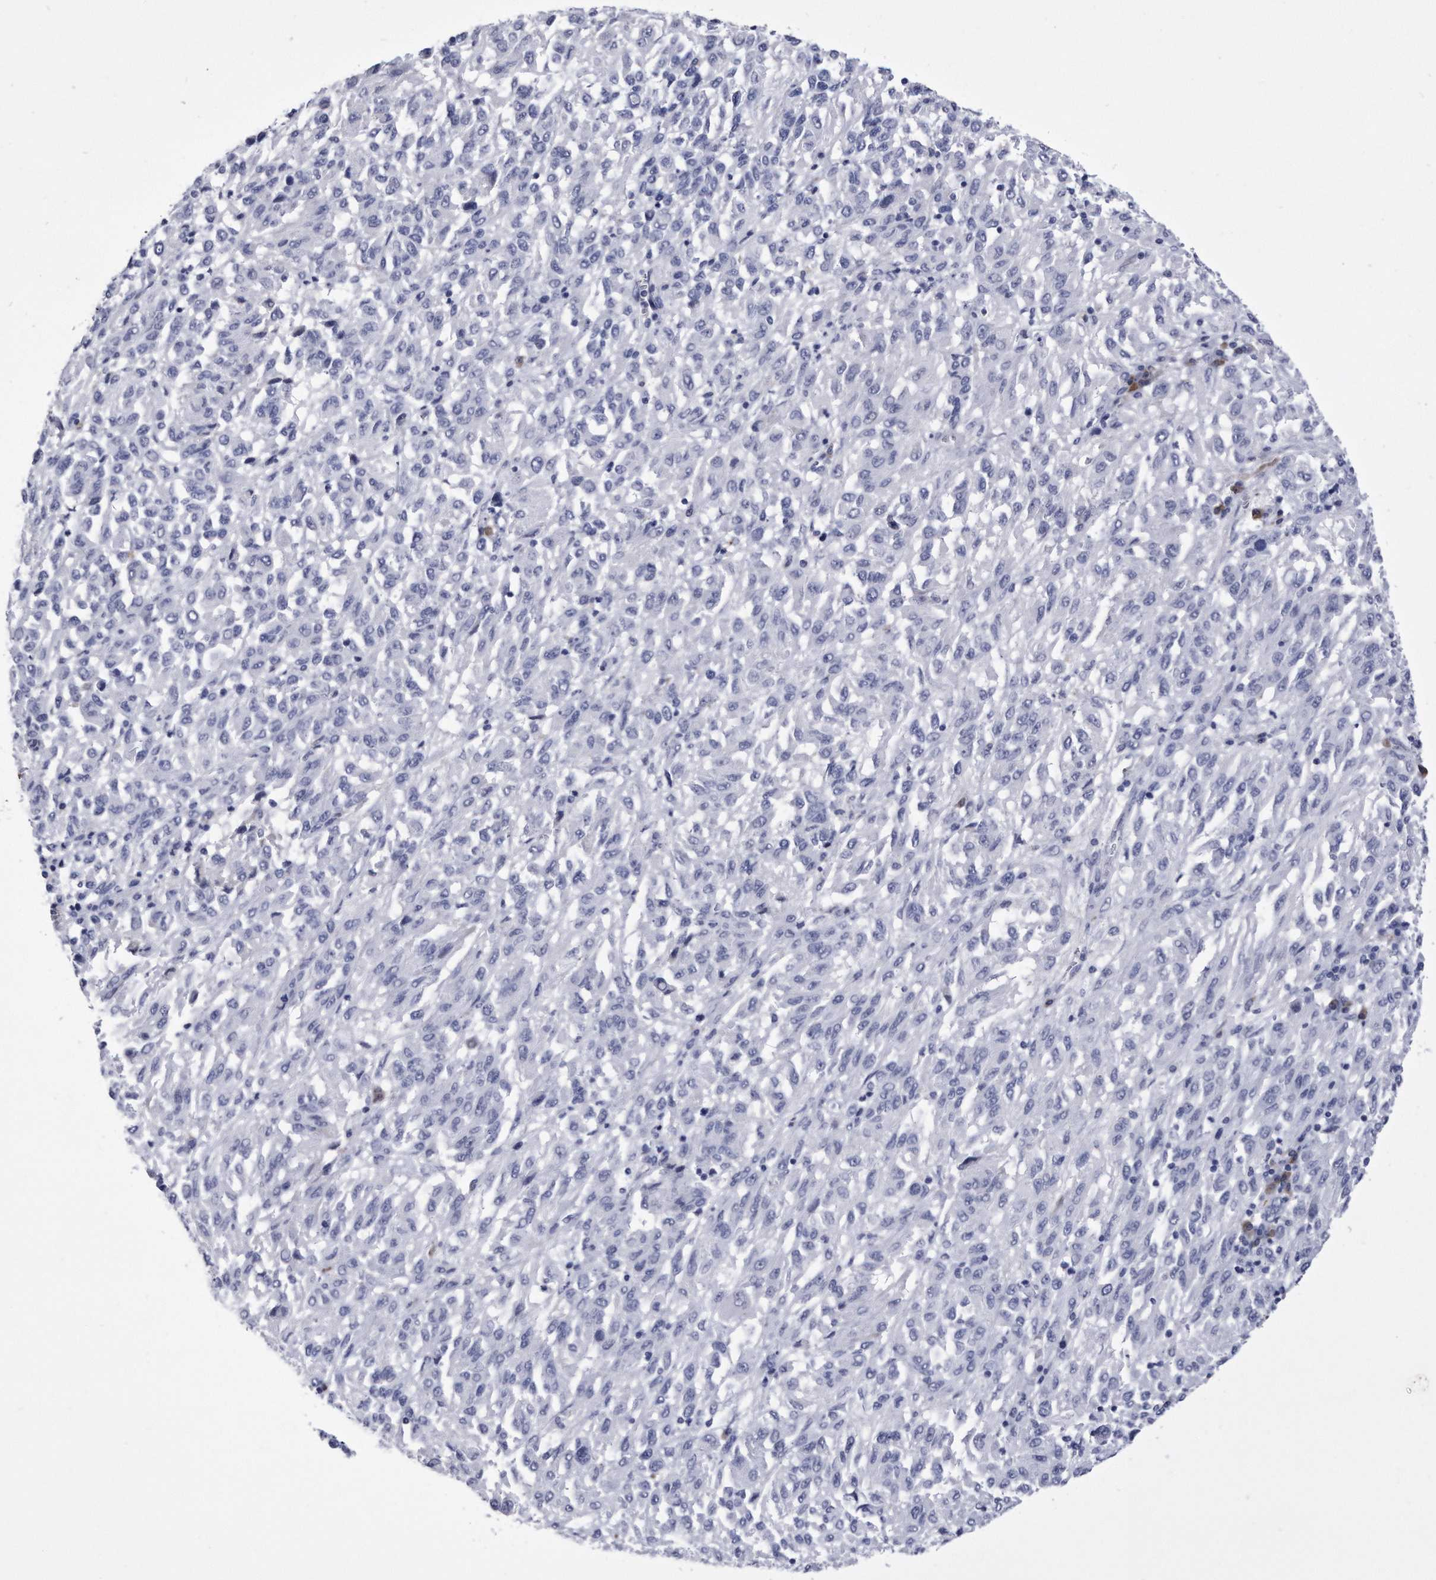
{"staining": {"intensity": "negative", "quantity": "none", "location": "none"}, "tissue": "melanoma", "cell_type": "Tumor cells", "image_type": "cancer", "snomed": [{"axis": "morphology", "description": "Malignant melanoma, Metastatic site"}, {"axis": "topography", "description": "Lung"}], "caption": "Immunohistochemical staining of malignant melanoma (metastatic site) reveals no significant positivity in tumor cells.", "gene": "KCTD8", "patient": {"sex": "male", "age": 64}}